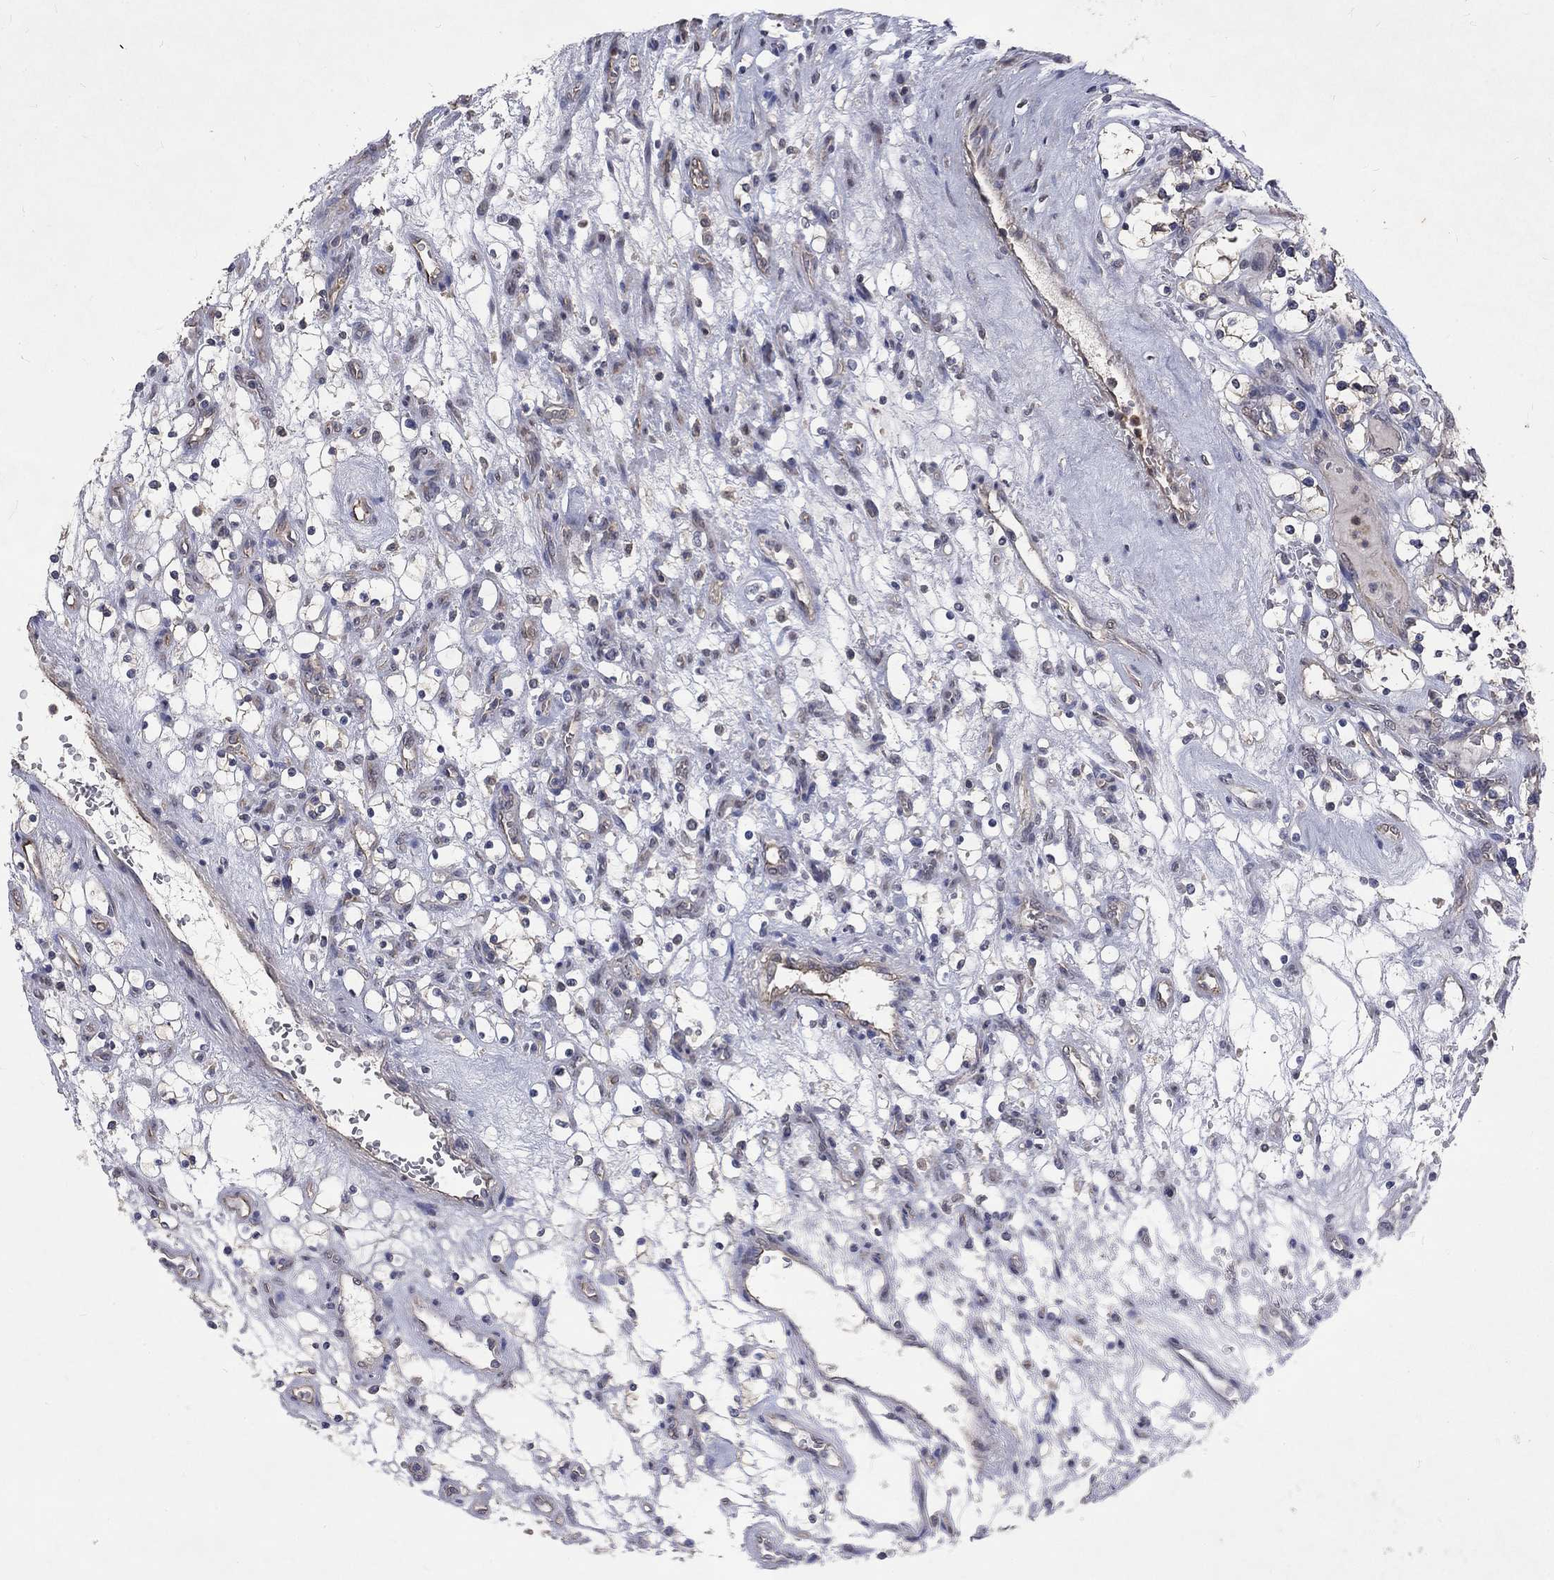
{"staining": {"intensity": "negative", "quantity": "none", "location": "none"}, "tissue": "renal cancer", "cell_type": "Tumor cells", "image_type": "cancer", "snomed": [{"axis": "morphology", "description": "Adenocarcinoma, NOS"}, {"axis": "topography", "description": "Kidney"}], "caption": "Immunohistochemistry (IHC) micrograph of neoplastic tissue: human adenocarcinoma (renal) stained with DAB (3,3'-diaminobenzidine) displays no significant protein positivity in tumor cells. Brightfield microscopy of immunohistochemistry stained with DAB (brown) and hematoxylin (blue), captured at high magnification.", "gene": "CHST5", "patient": {"sex": "female", "age": 69}}